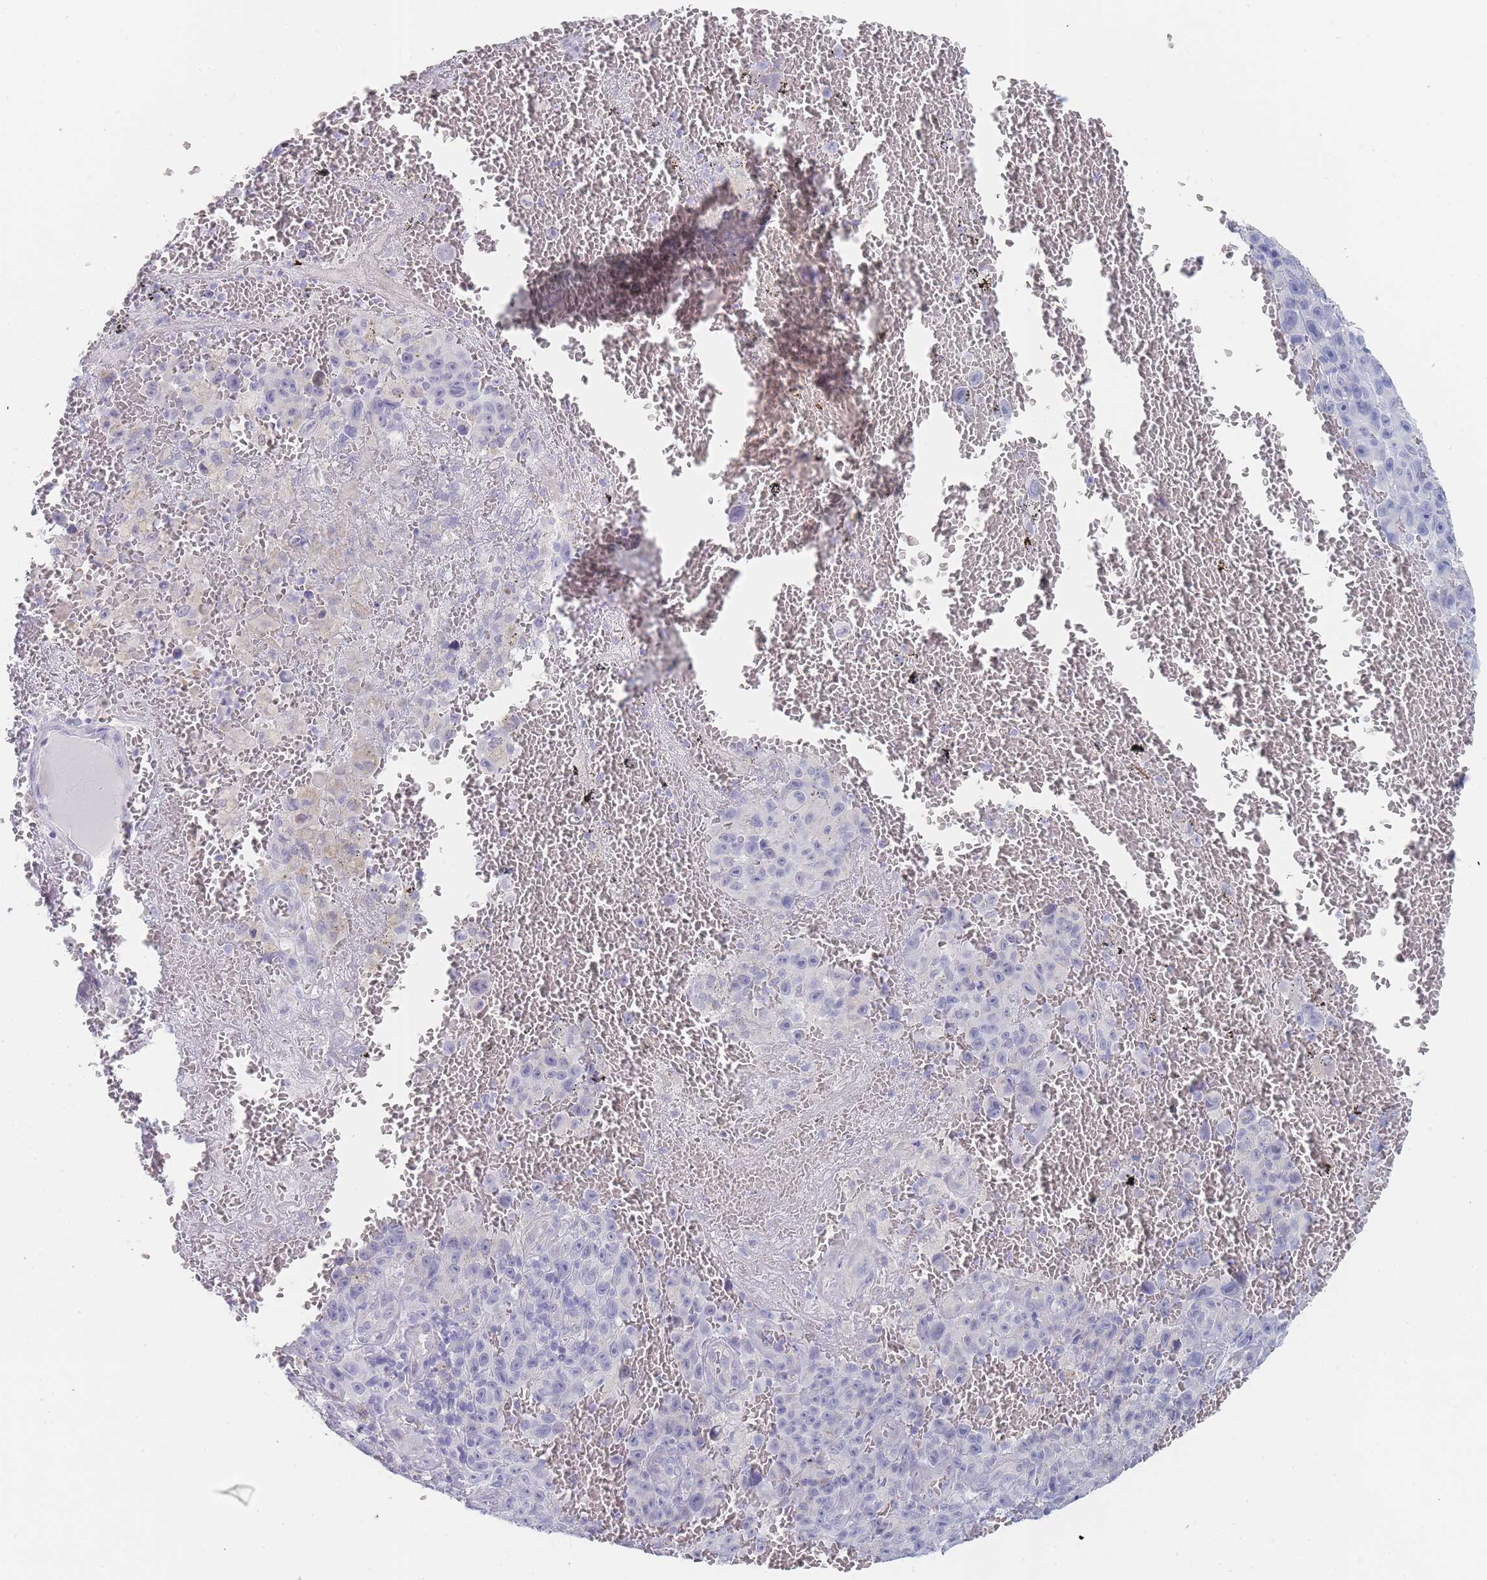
{"staining": {"intensity": "negative", "quantity": "none", "location": "none"}, "tissue": "melanoma", "cell_type": "Tumor cells", "image_type": "cancer", "snomed": [{"axis": "morphology", "description": "Malignant melanoma, NOS"}, {"axis": "topography", "description": "Skin"}], "caption": "The micrograph reveals no significant expression in tumor cells of melanoma. Nuclei are stained in blue.", "gene": "IMPG1", "patient": {"sex": "female", "age": 82}}